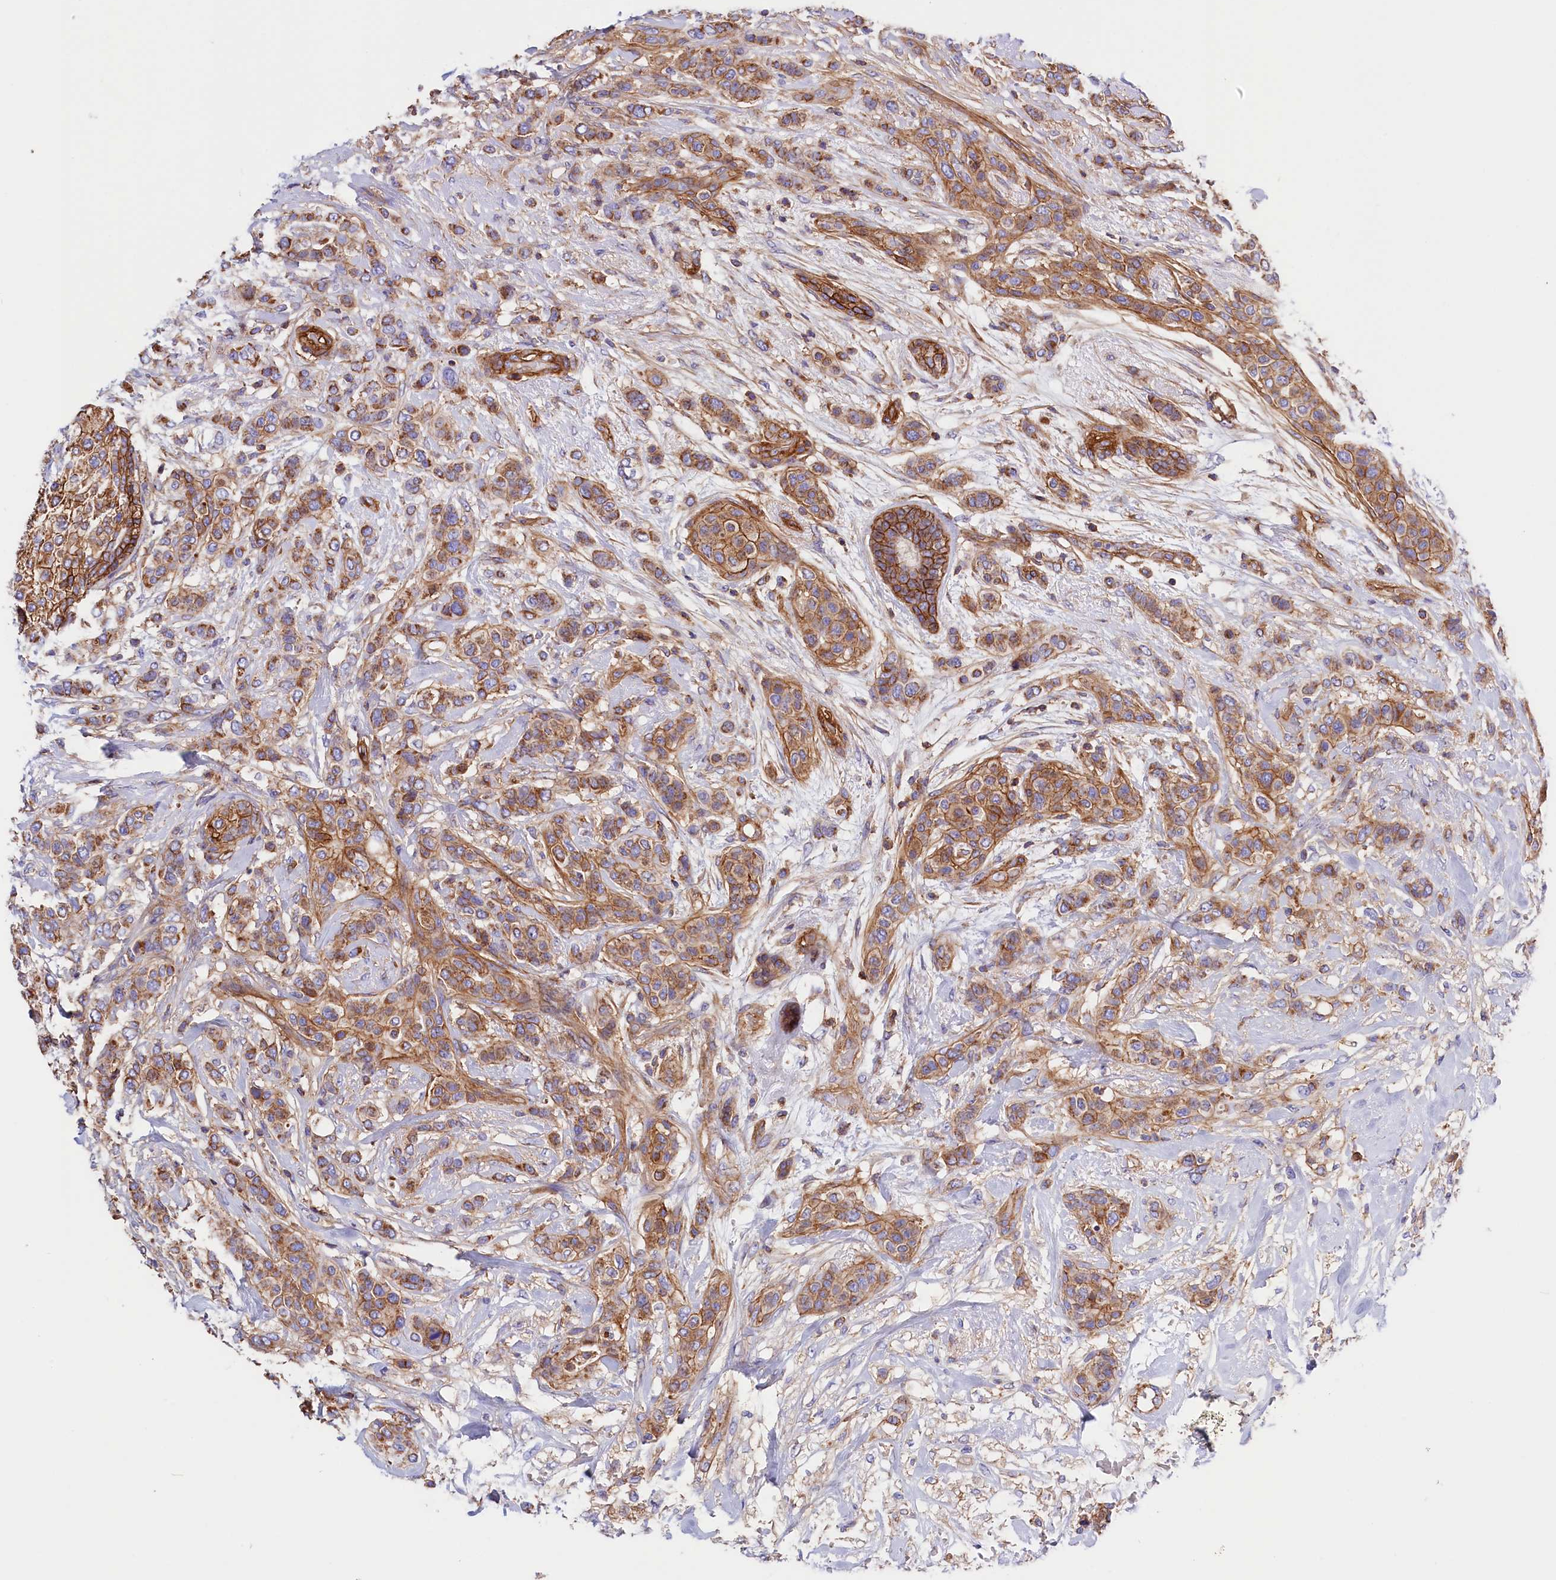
{"staining": {"intensity": "moderate", "quantity": ">75%", "location": "cytoplasmic/membranous"}, "tissue": "breast cancer", "cell_type": "Tumor cells", "image_type": "cancer", "snomed": [{"axis": "morphology", "description": "Lobular carcinoma"}, {"axis": "topography", "description": "Breast"}], "caption": "This is an image of immunohistochemistry staining of breast lobular carcinoma, which shows moderate staining in the cytoplasmic/membranous of tumor cells.", "gene": "ATP2B4", "patient": {"sex": "female", "age": 51}}